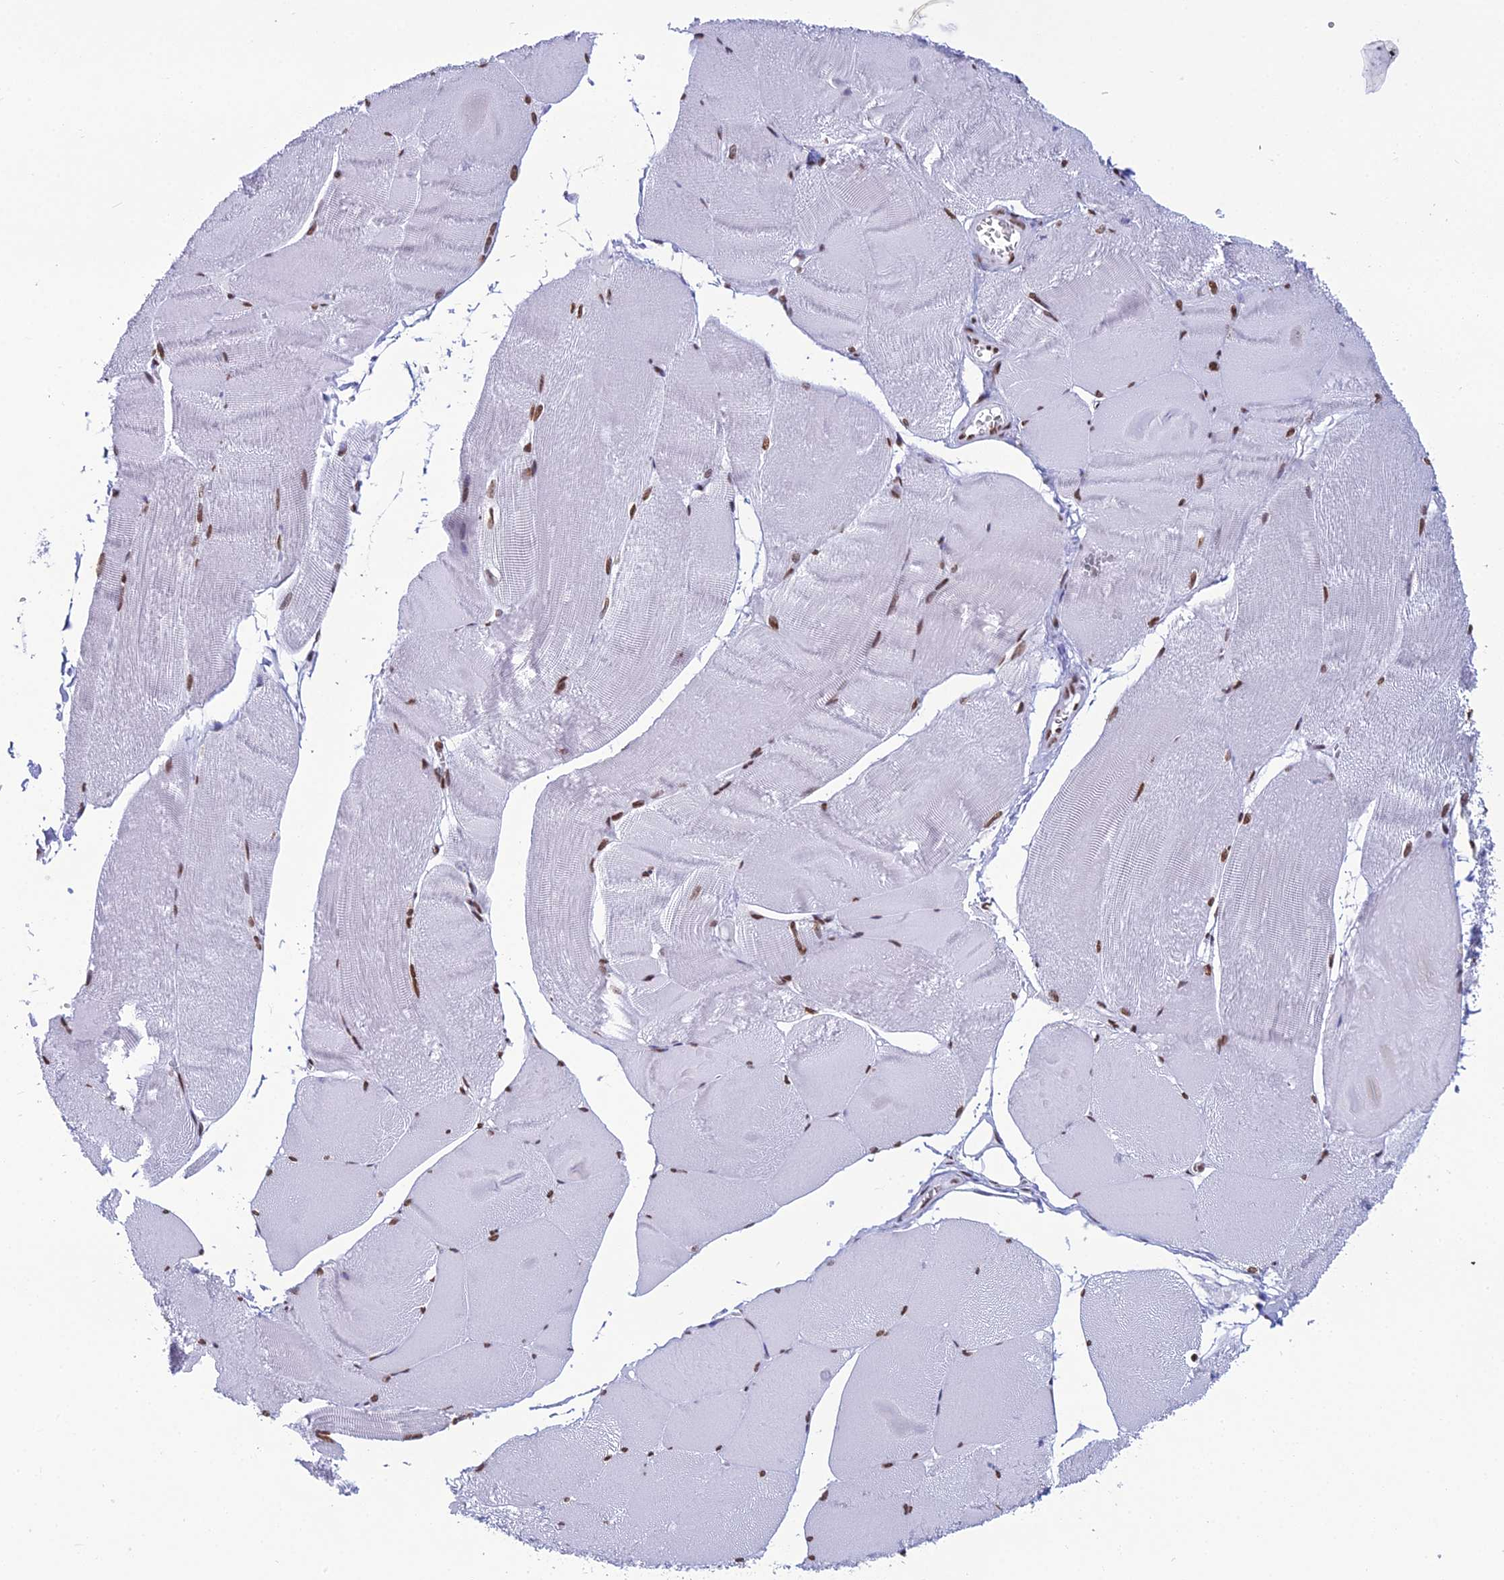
{"staining": {"intensity": "strong", "quantity": "25%-75%", "location": "nuclear"}, "tissue": "skeletal muscle", "cell_type": "Myocytes", "image_type": "normal", "snomed": [{"axis": "morphology", "description": "Normal tissue, NOS"}, {"axis": "morphology", "description": "Basal cell carcinoma"}, {"axis": "topography", "description": "Skeletal muscle"}], "caption": "Strong nuclear staining for a protein is present in approximately 25%-75% of myocytes of normal skeletal muscle using IHC.", "gene": "PRAMEF12", "patient": {"sex": "female", "age": 64}}